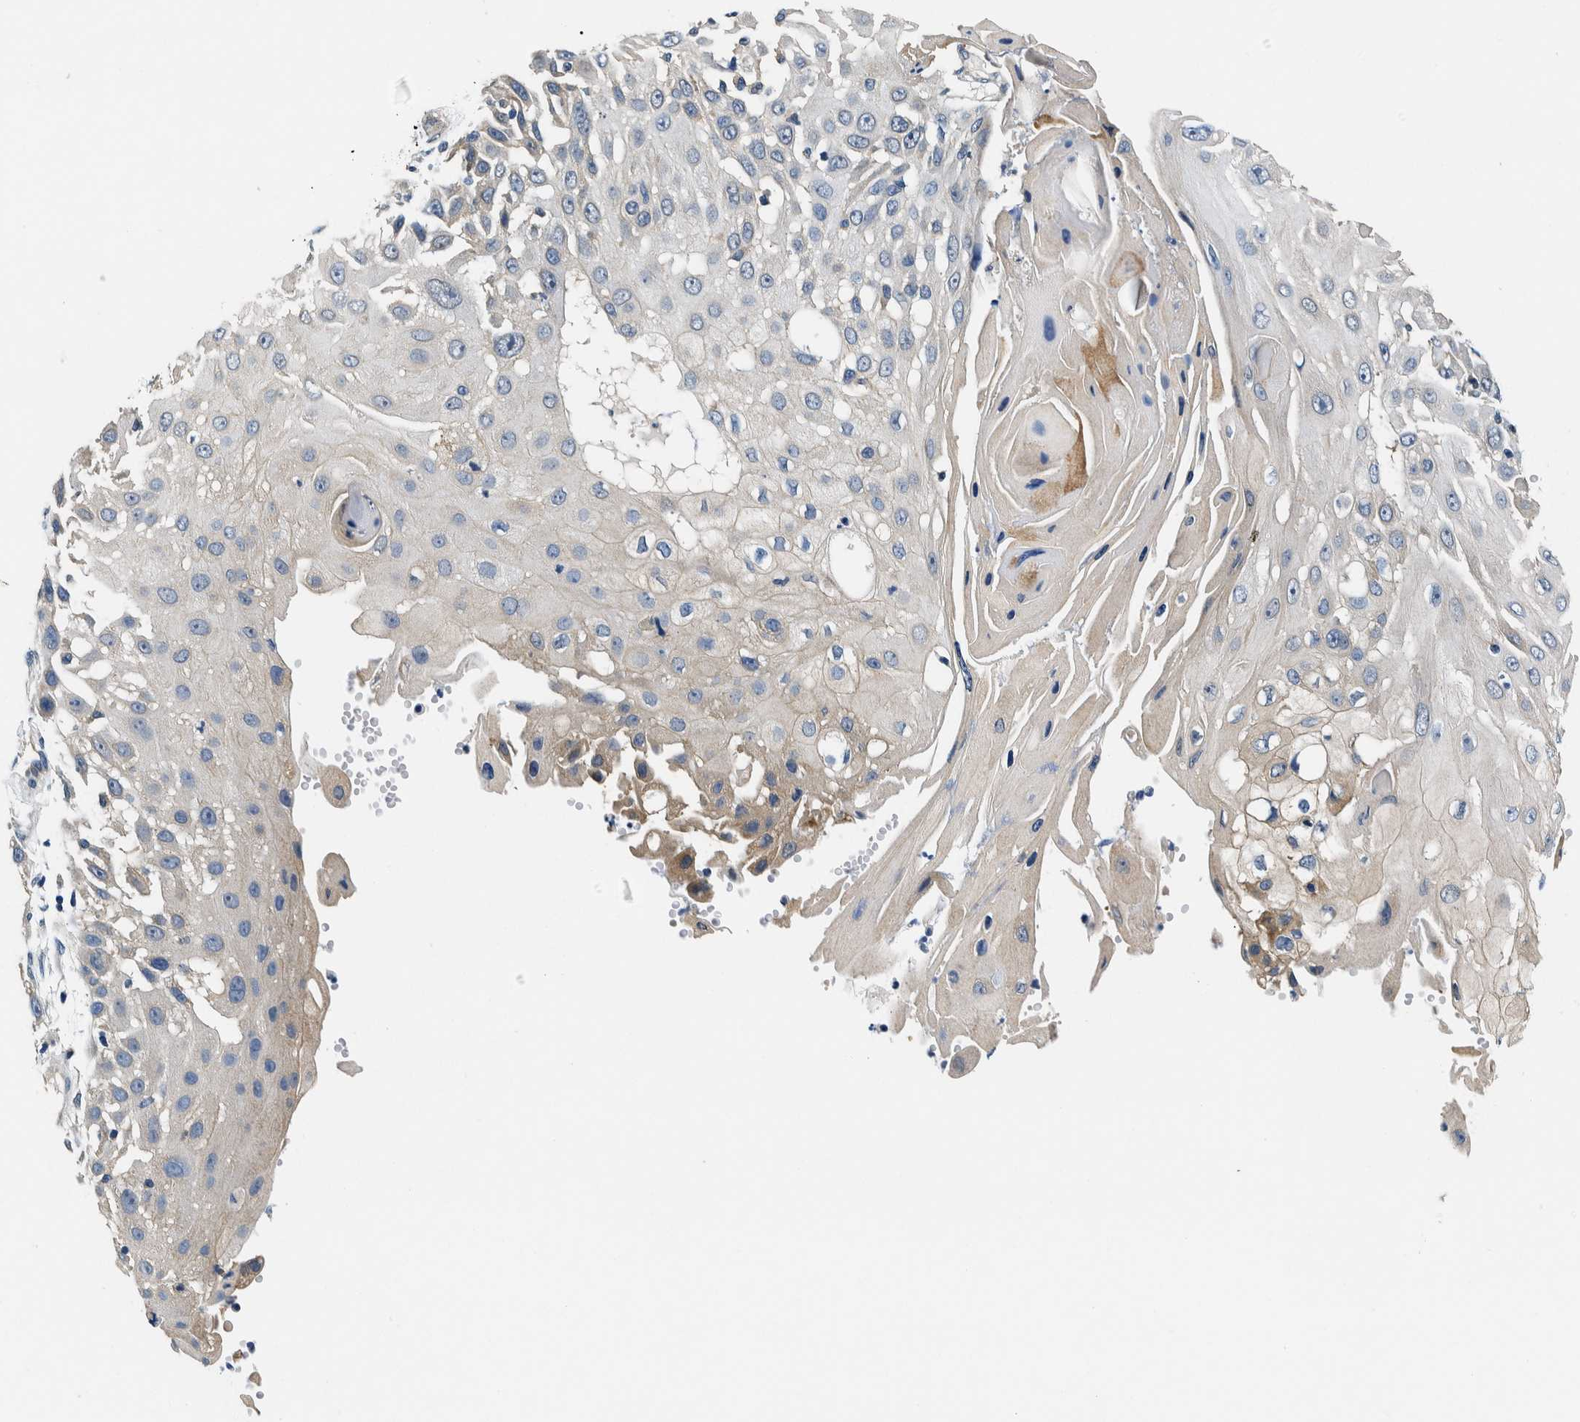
{"staining": {"intensity": "negative", "quantity": "none", "location": "none"}, "tissue": "skin cancer", "cell_type": "Tumor cells", "image_type": "cancer", "snomed": [{"axis": "morphology", "description": "Squamous cell carcinoma, NOS"}, {"axis": "topography", "description": "Skin"}], "caption": "DAB (3,3'-diaminobenzidine) immunohistochemical staining of skin cancer (squamous cell carcinoma) displays no significant staining in tumor cells. Nuclei are stained in blue.", "gene": "NIBAN2", "patient": {"sex": "female", "age": 44}}